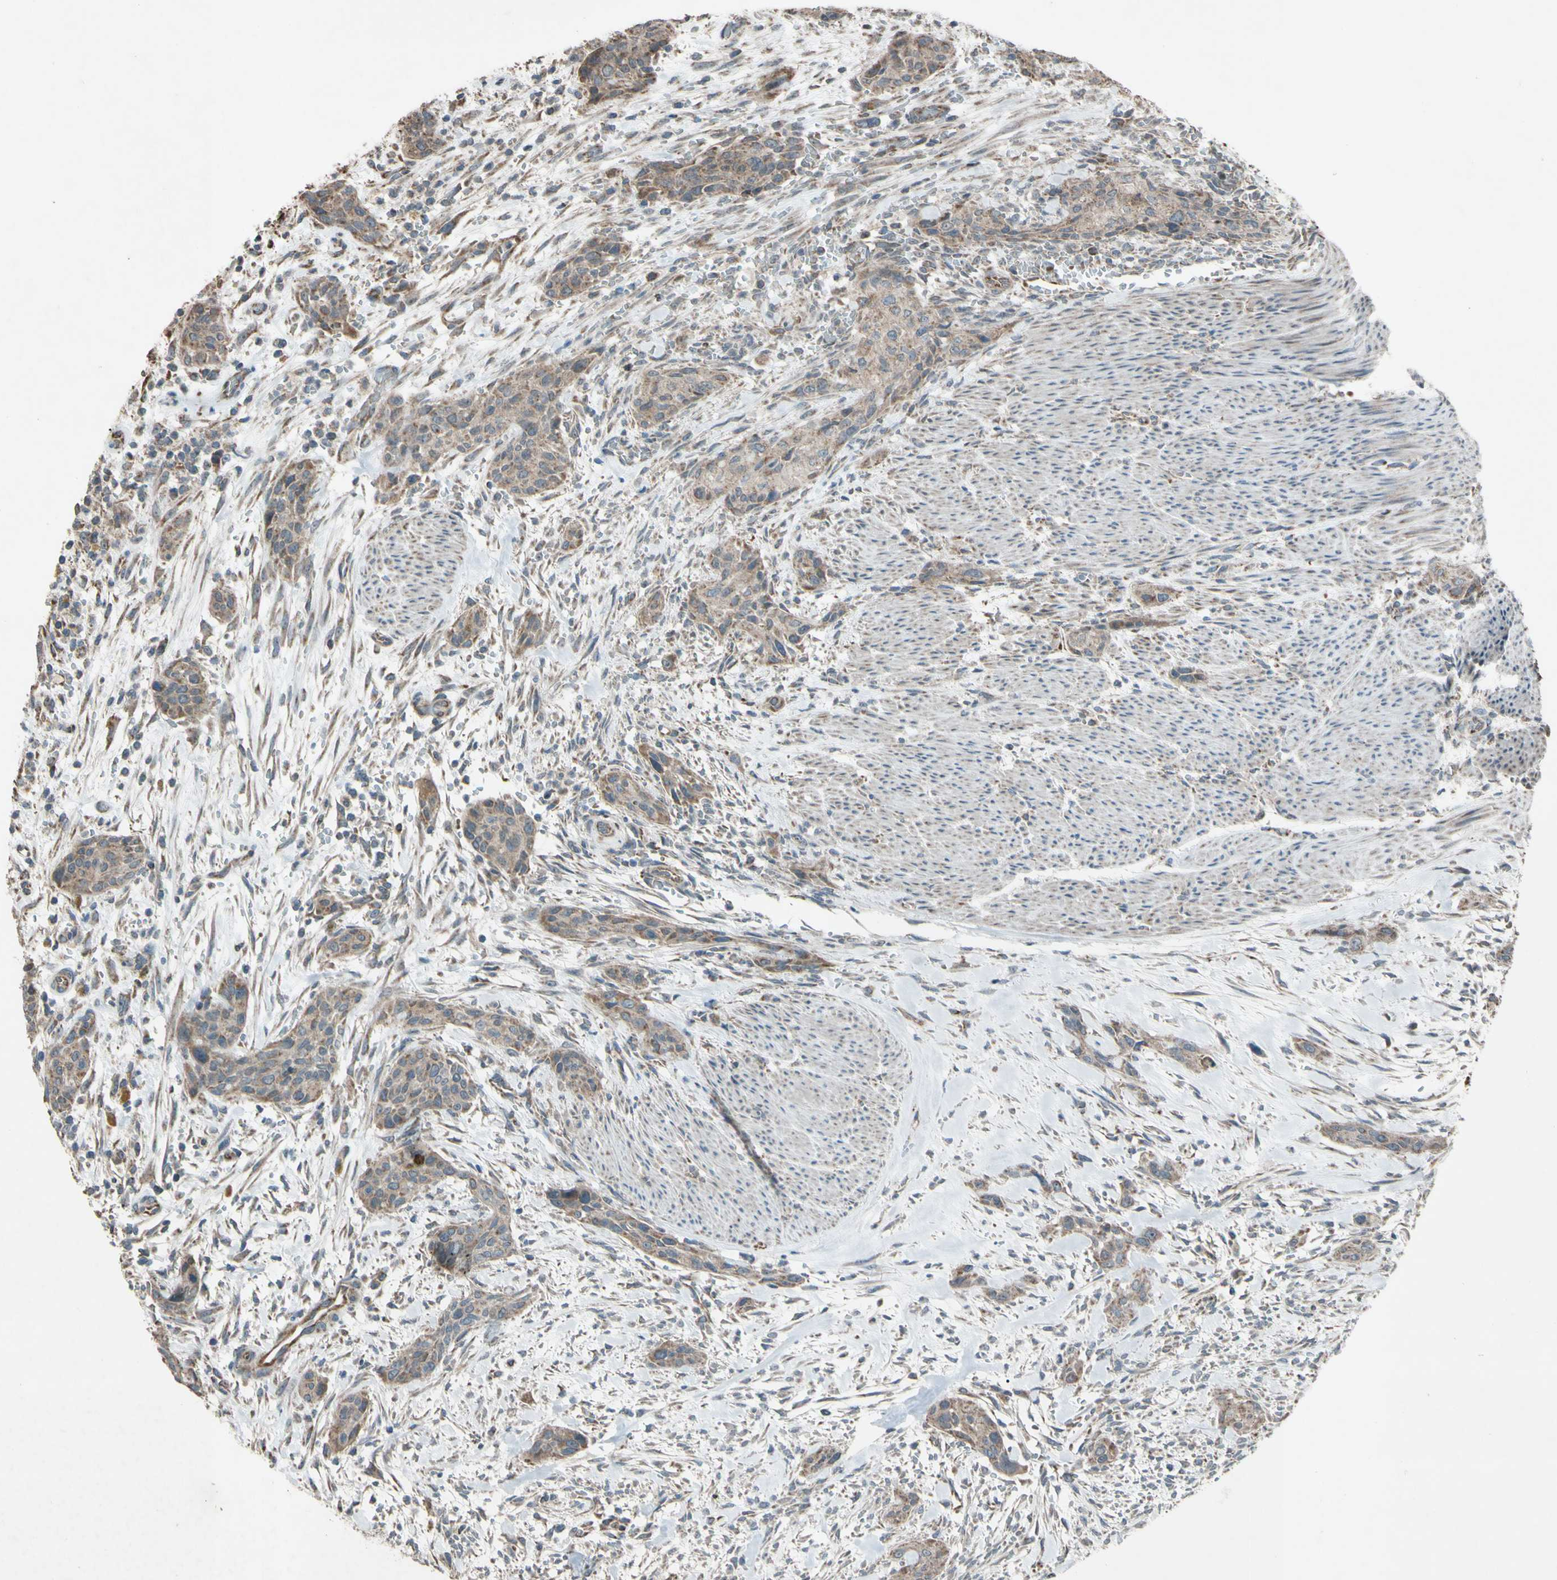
{"staining": {"intensity": "weak", "quantity": ">75%", "location": "cytoplasmic/membranous"}, "tissue": "urothelial cancer", "cell_type": "Tumor cells", "image_type": "cancer", "snomed": [{"axis": "morphology", "description": "Urothelial carcinoma, High grade"}, {"axis": "topography", "description": "Urinary bladder"}], "caption": "High-magnification brightfield microscopy of urothelial cancer stained with DAB (brown) and counterstained with hematoxylin (blue). tumor cells exhibit weak cytoplasmic/membranous staining is present in about>75% of cells.", "gene": "ACOT8", "patient": {"sex": "male", "age": 35}}